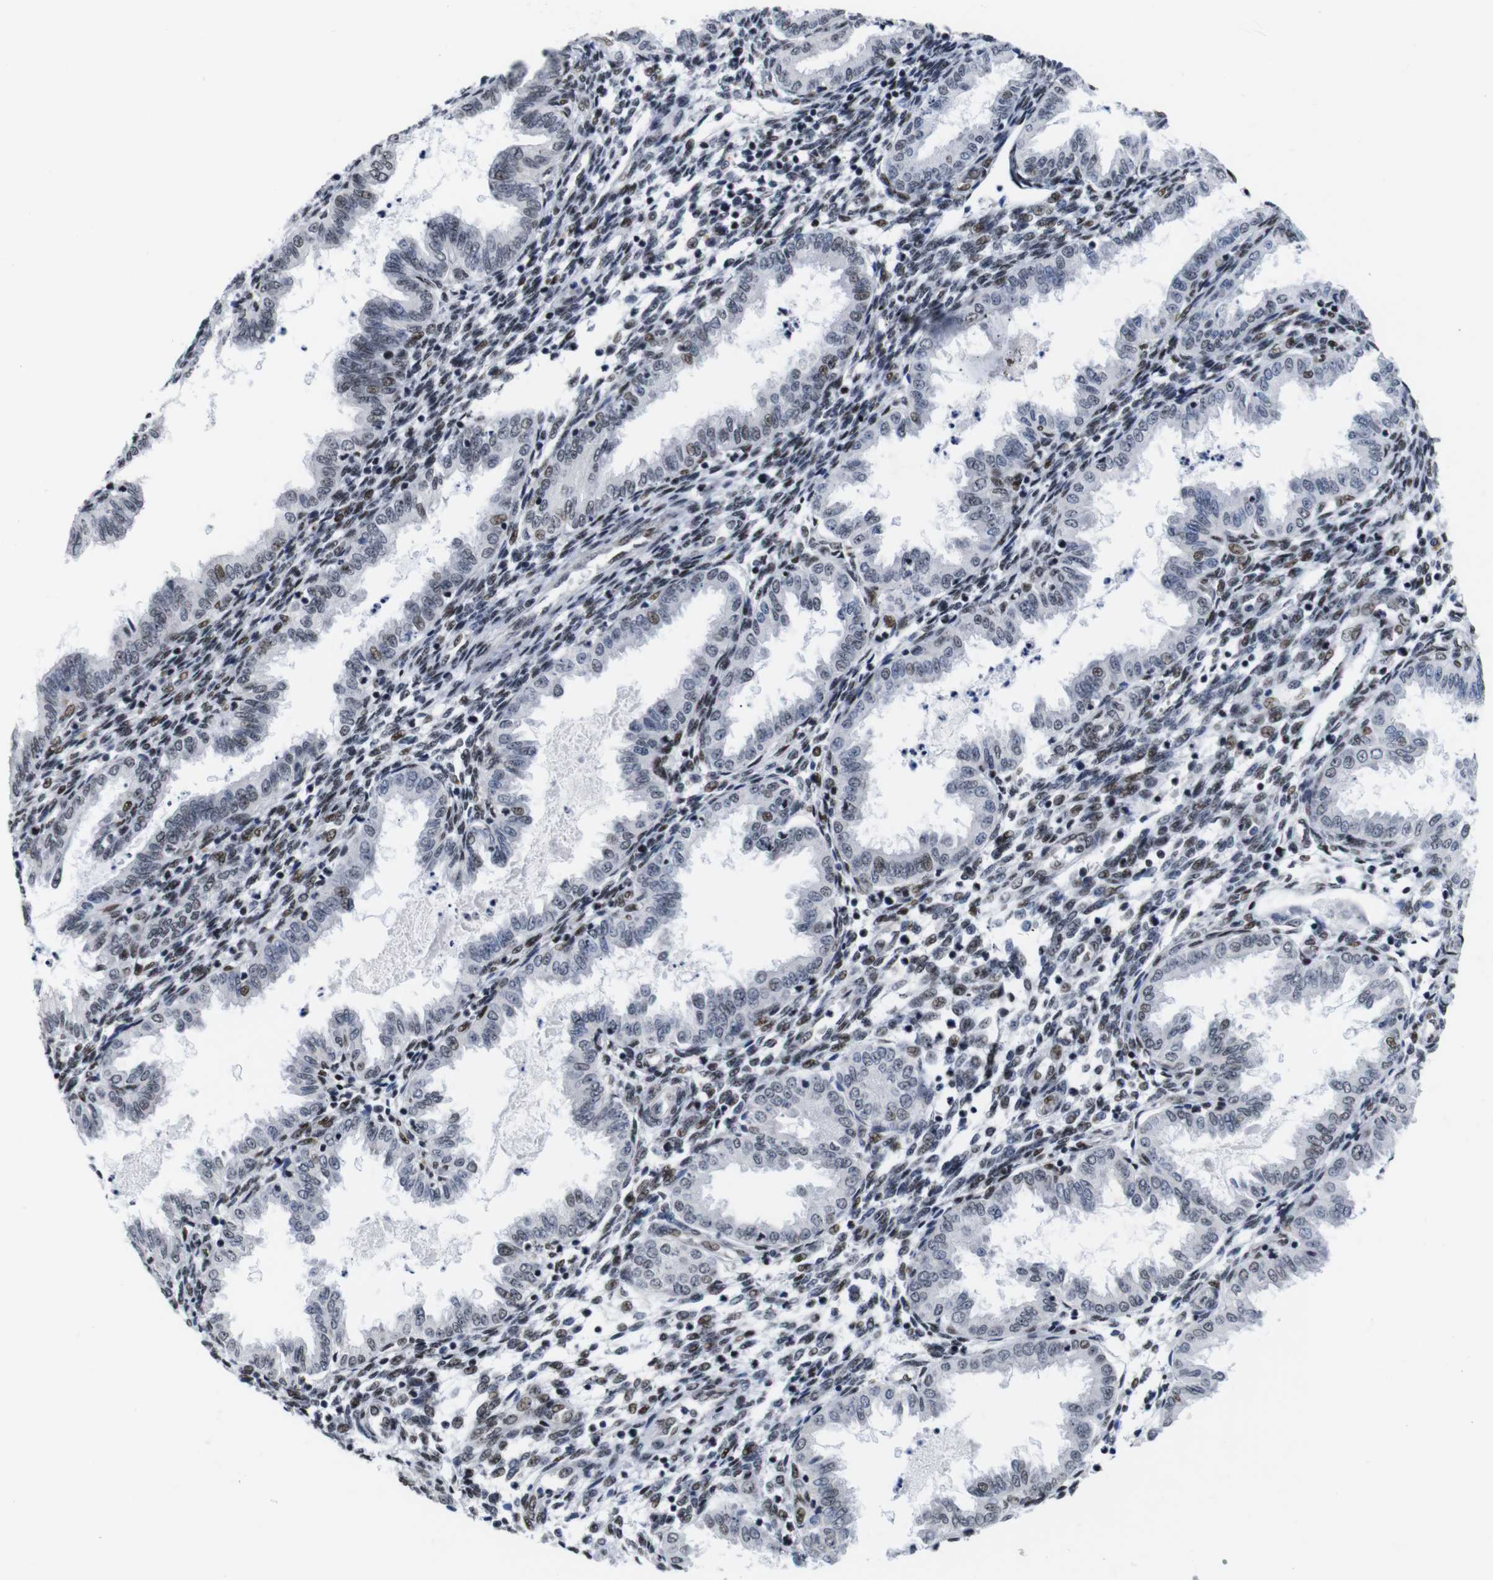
{"staining": {"intensity": "weak", "quantity": "25%-75%", "location": "nuclear"}, "tissue": "endometrium", "cell_type": "Cells in endometrial stroma", "image_type": "normal", "snomed": [{"axis": "morphology", "description": "Normal tissue, NOS"}, {"axis": "topography", "description": "Endometrium"}], "caption": "Immunohistochemical staining of unremarkable endometrium shows low levels of weak nuclear staining in about 25%-75% of cells in endometrial stroma.", "gene": "GATA6", "patient": {"sex": "female", "age": 33}}